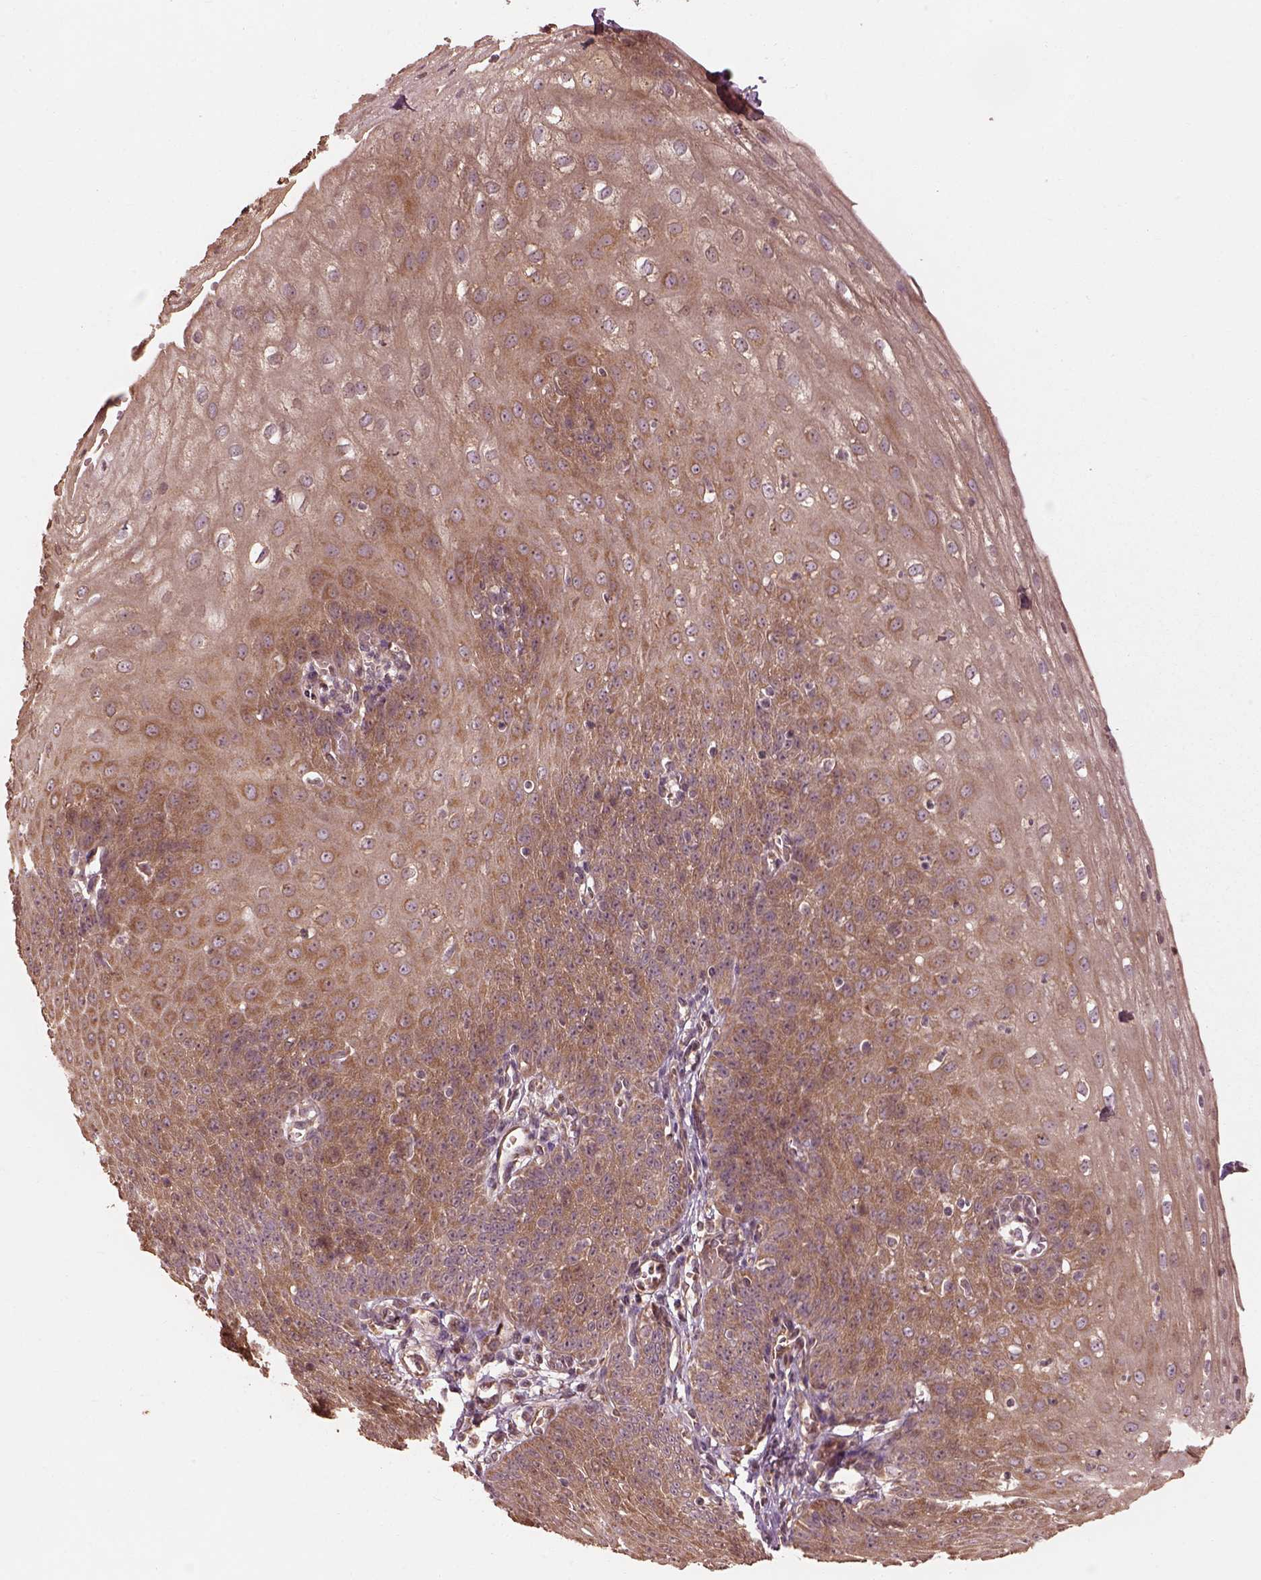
{"staining": {"intensity": "moderate", "quantity": ">75%", "location": "cytoplasmic/membranous"}, "tissue": "esophagus", "cell_type": "Squamous epithelial cells", "image_type": "normal", "snomed": [{"axis": "morphology", "description": "Normal tissue, NOS"}, {"axis": "topography", "description": "Esophagus"}], "caption": "A micrograph showing moderate cytoplasmic/membranous staining in about >75% of squamous epithelial cells in benign esophagus, as visualized by brown immunohistochemical staining.", "gene": "METTL4", "patient": {"sex": "male", "age": 71}}